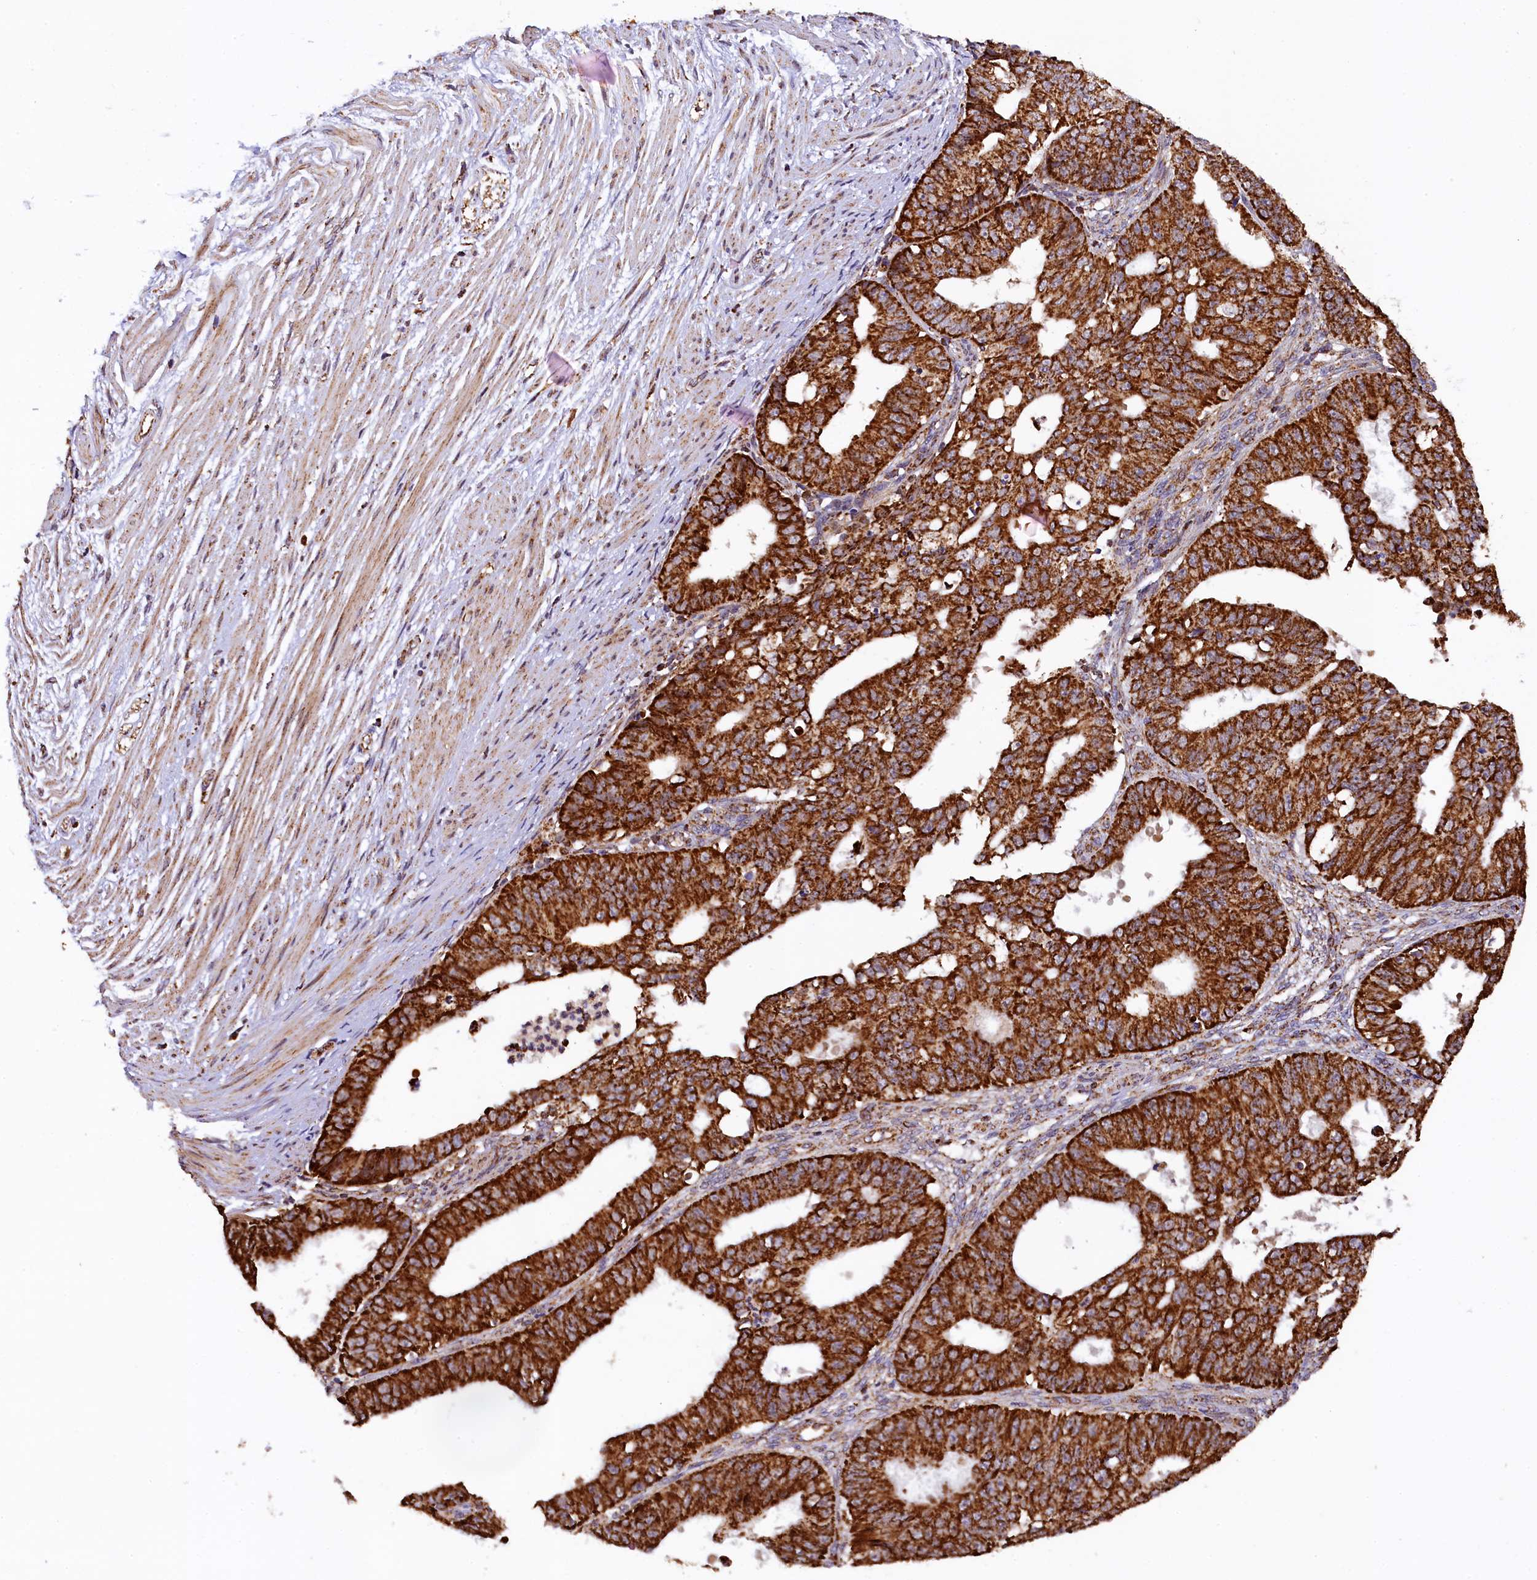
{"staining": {"intensity": "strong", "quantity": ">75%", "location": "cytoplasmic/membranous"}, "tissue": "ovarian cancer", "cell_type": "Tumor cells", "image_type": "cancer", "snomed": [{"axis": "morphology", "description": "Carcinoma, endometroid"}, {"axis": "topography", "description": "Appendix"}, {"axis": "topography", "description": "Ovary"}], "caption": "Human ovarian endometroid carcinoma stained for a protein (brown) shows strong cytoplasmic/membranous positive expression in approximately >75% of tumor cells.", "gene": "KLC2", "patient": {"sex": "female", "age": 42}}